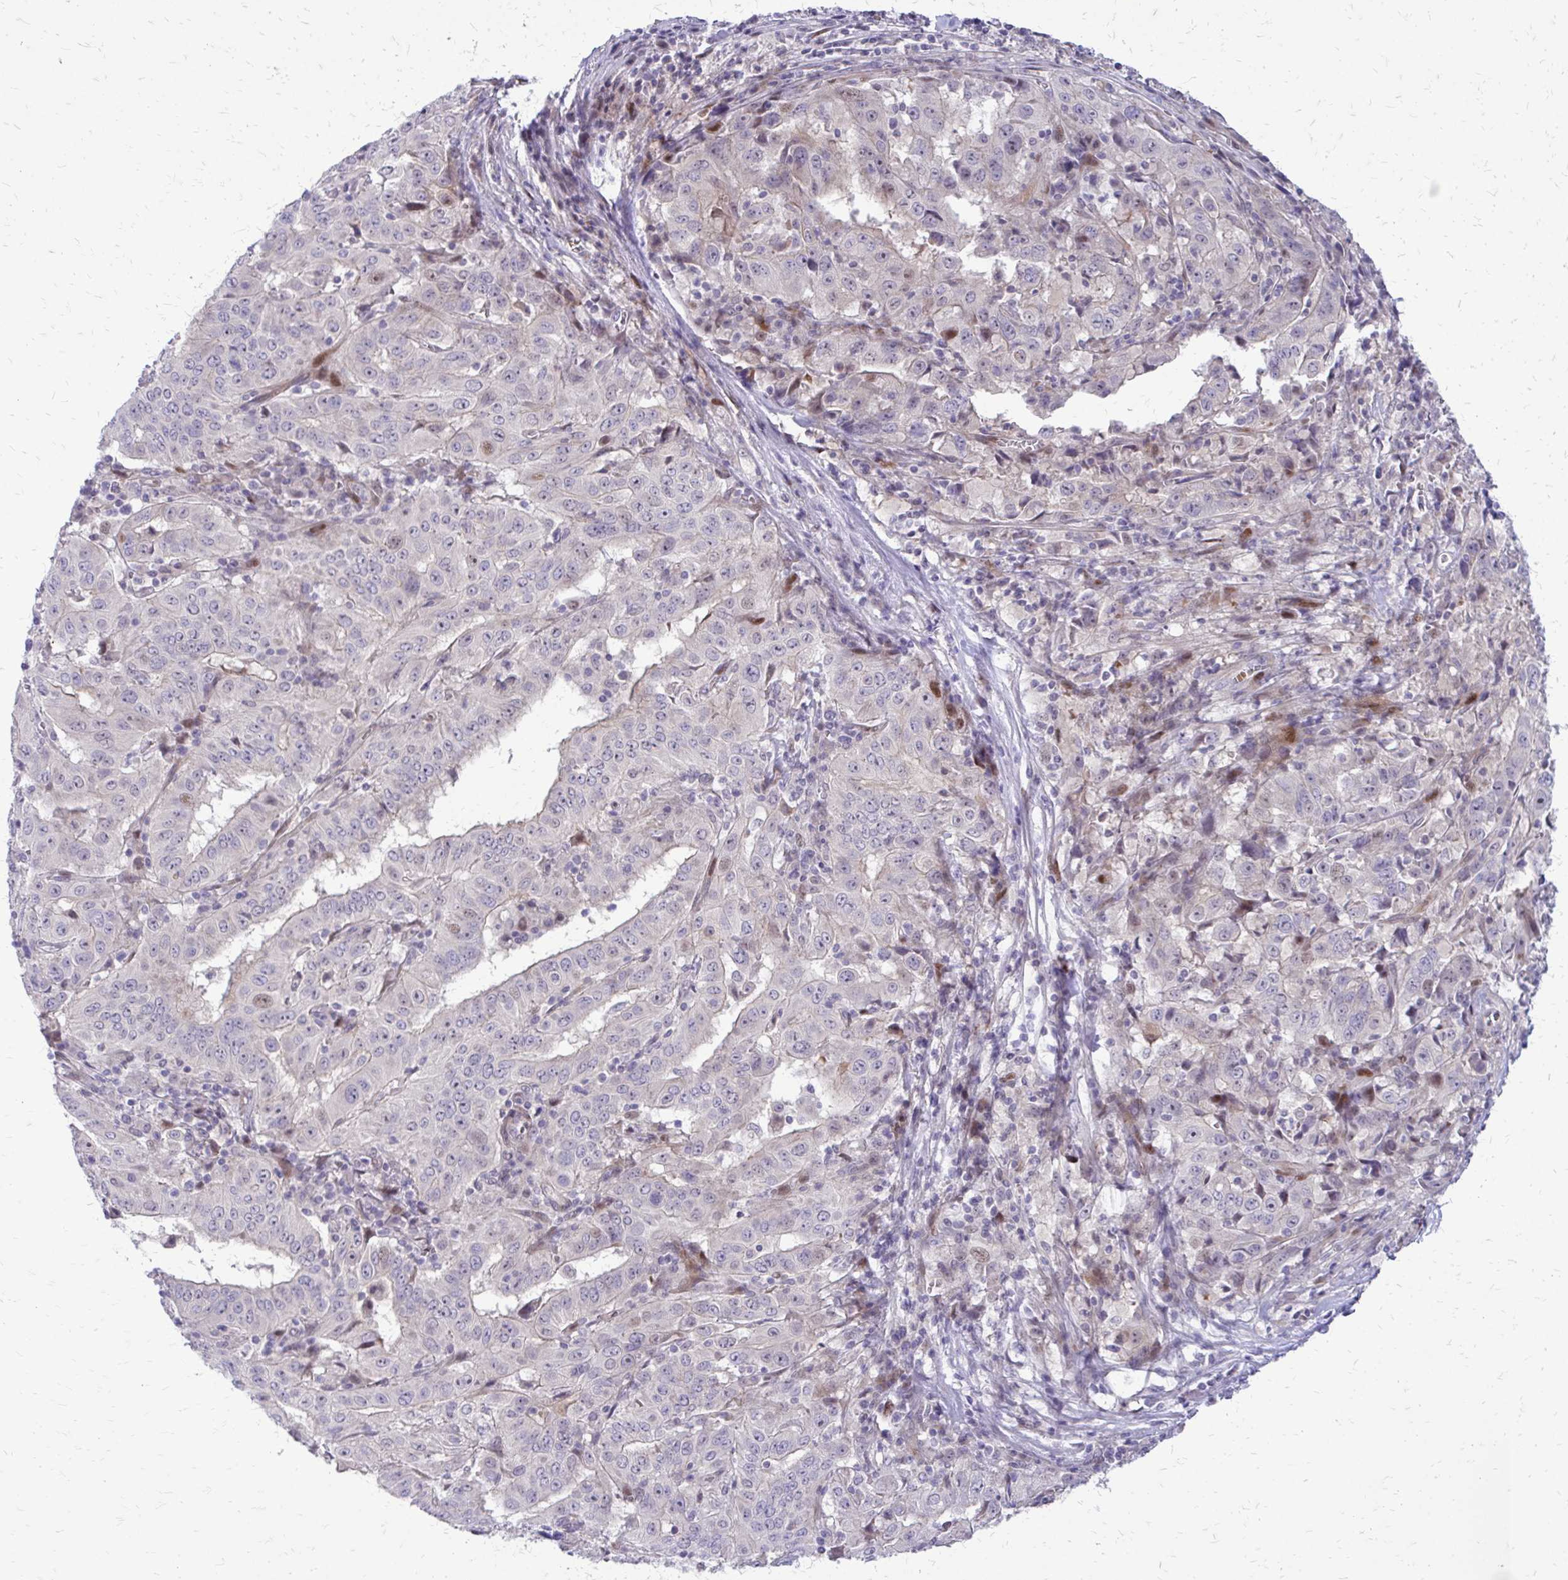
{"staining": {"intensity": "negative", "quantity": "none", "location": "none"}, "tissue": "pancreatic cancer", "cell_type": "Tumor cells", "image_type": "cancer", "snomed": [{"axis": "morphology", "description": "Adenocarcinoma, NOS"}, {"axis": "topography", "description": "Pancreas"}], "caption": "This is a image of IHC staining of pancreatic adenocarcinoma, which shows no positivity in tumor cells.", "gene": "PPDPFL", "patient": {"sex": "male", "age": 63}}